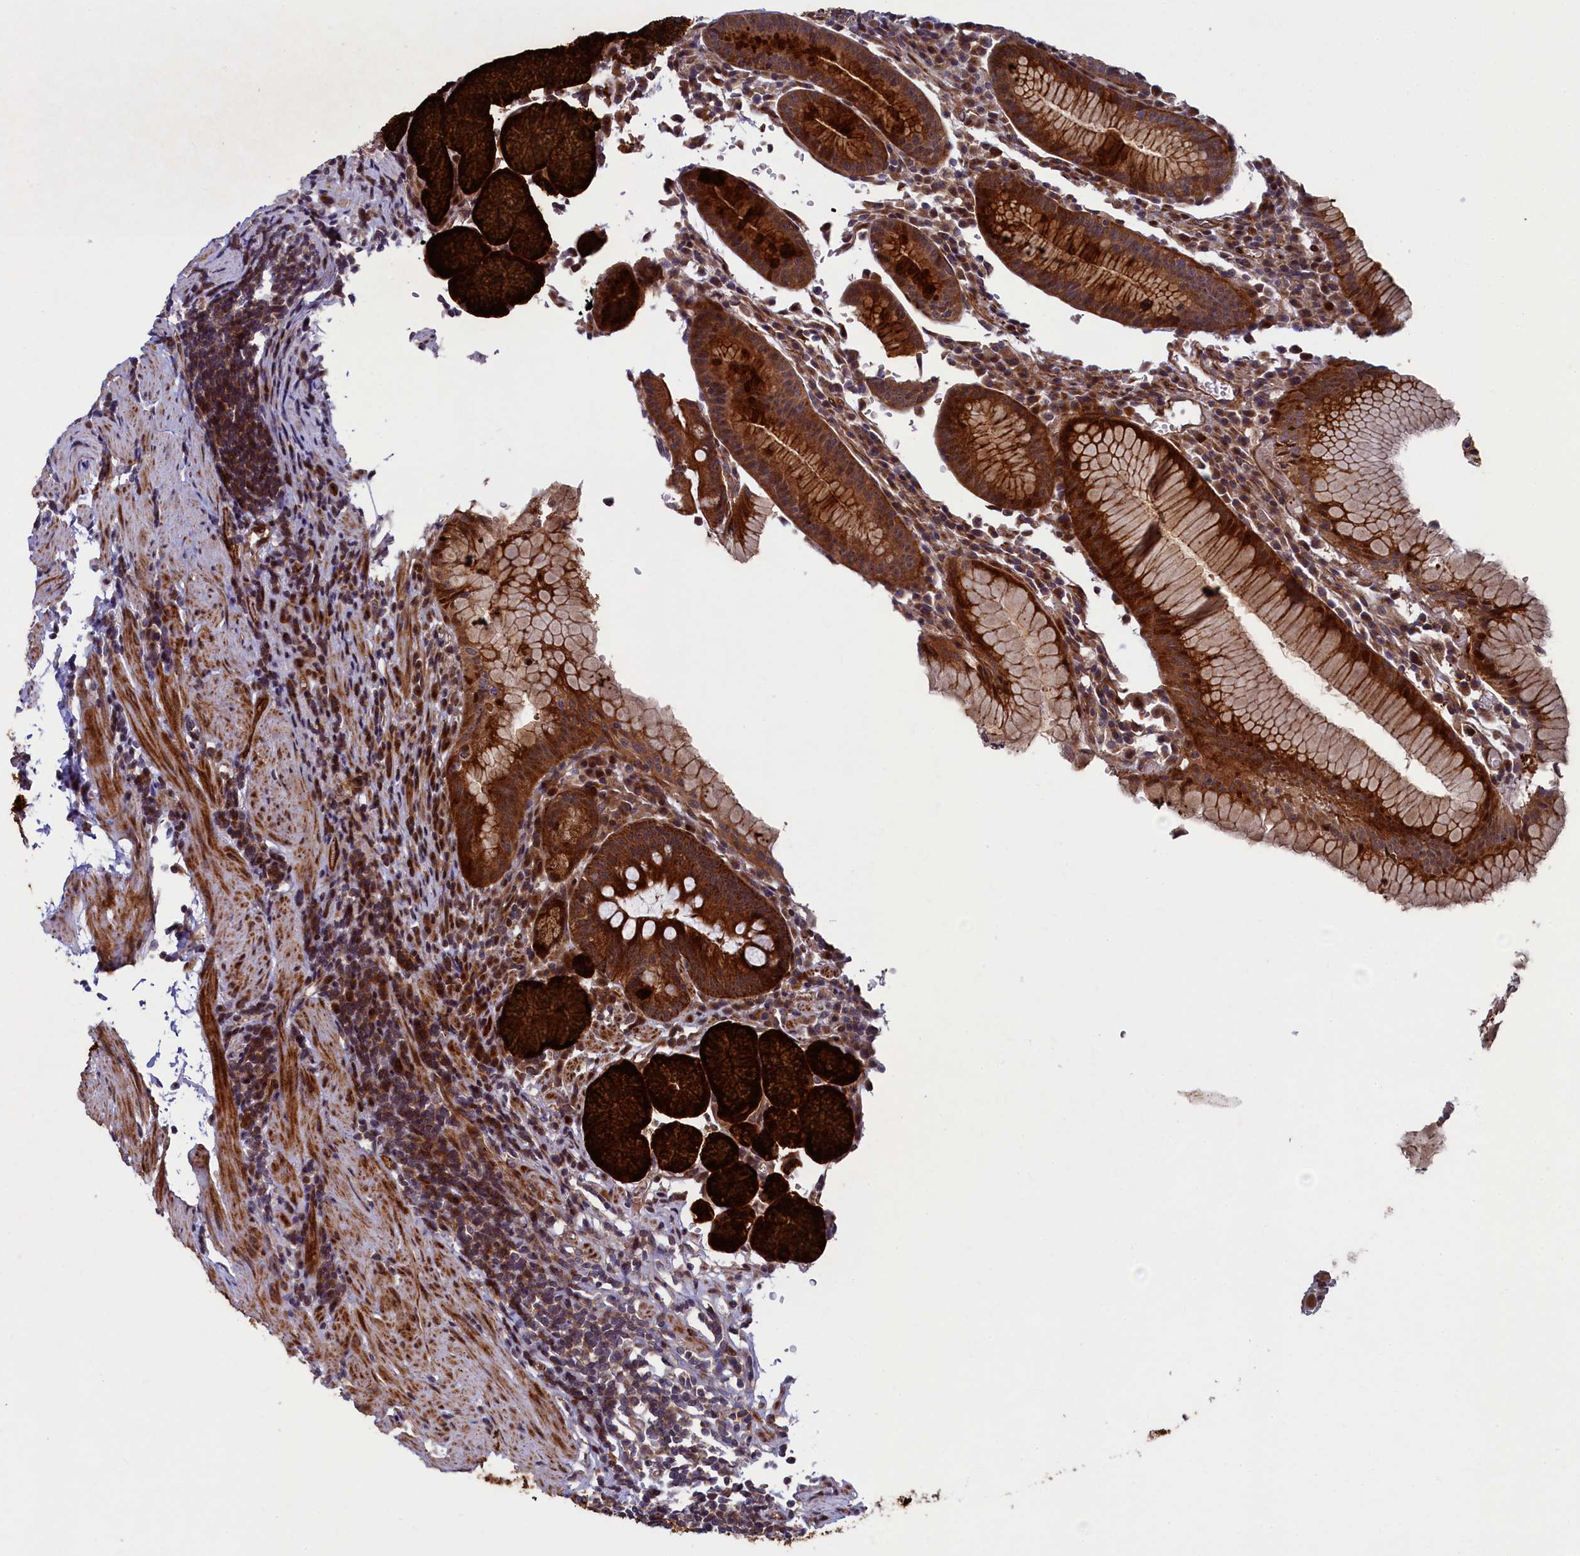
{"staining": {"intensity": "strong", "quantity": ">75%", "location": "cytoplasmic/membranous"}, "tissue": "stomach", "cell_type": "Glandular cells", "image_type": "normal", "snomed": [{"axis": "morphology", "description": "Normal tissue, NOS"}, {"axis": "topography", "description": "Stomach"}], "caption": "Glandular cells exhibit strong cytoplasmic/membranous expression in approximately >75% of cells in unremarkable stomach. (IHC, brightfield microscopy, high magnification).", "gene": "PIK3C3", "patient": {"sex": "male", "age": 55}}